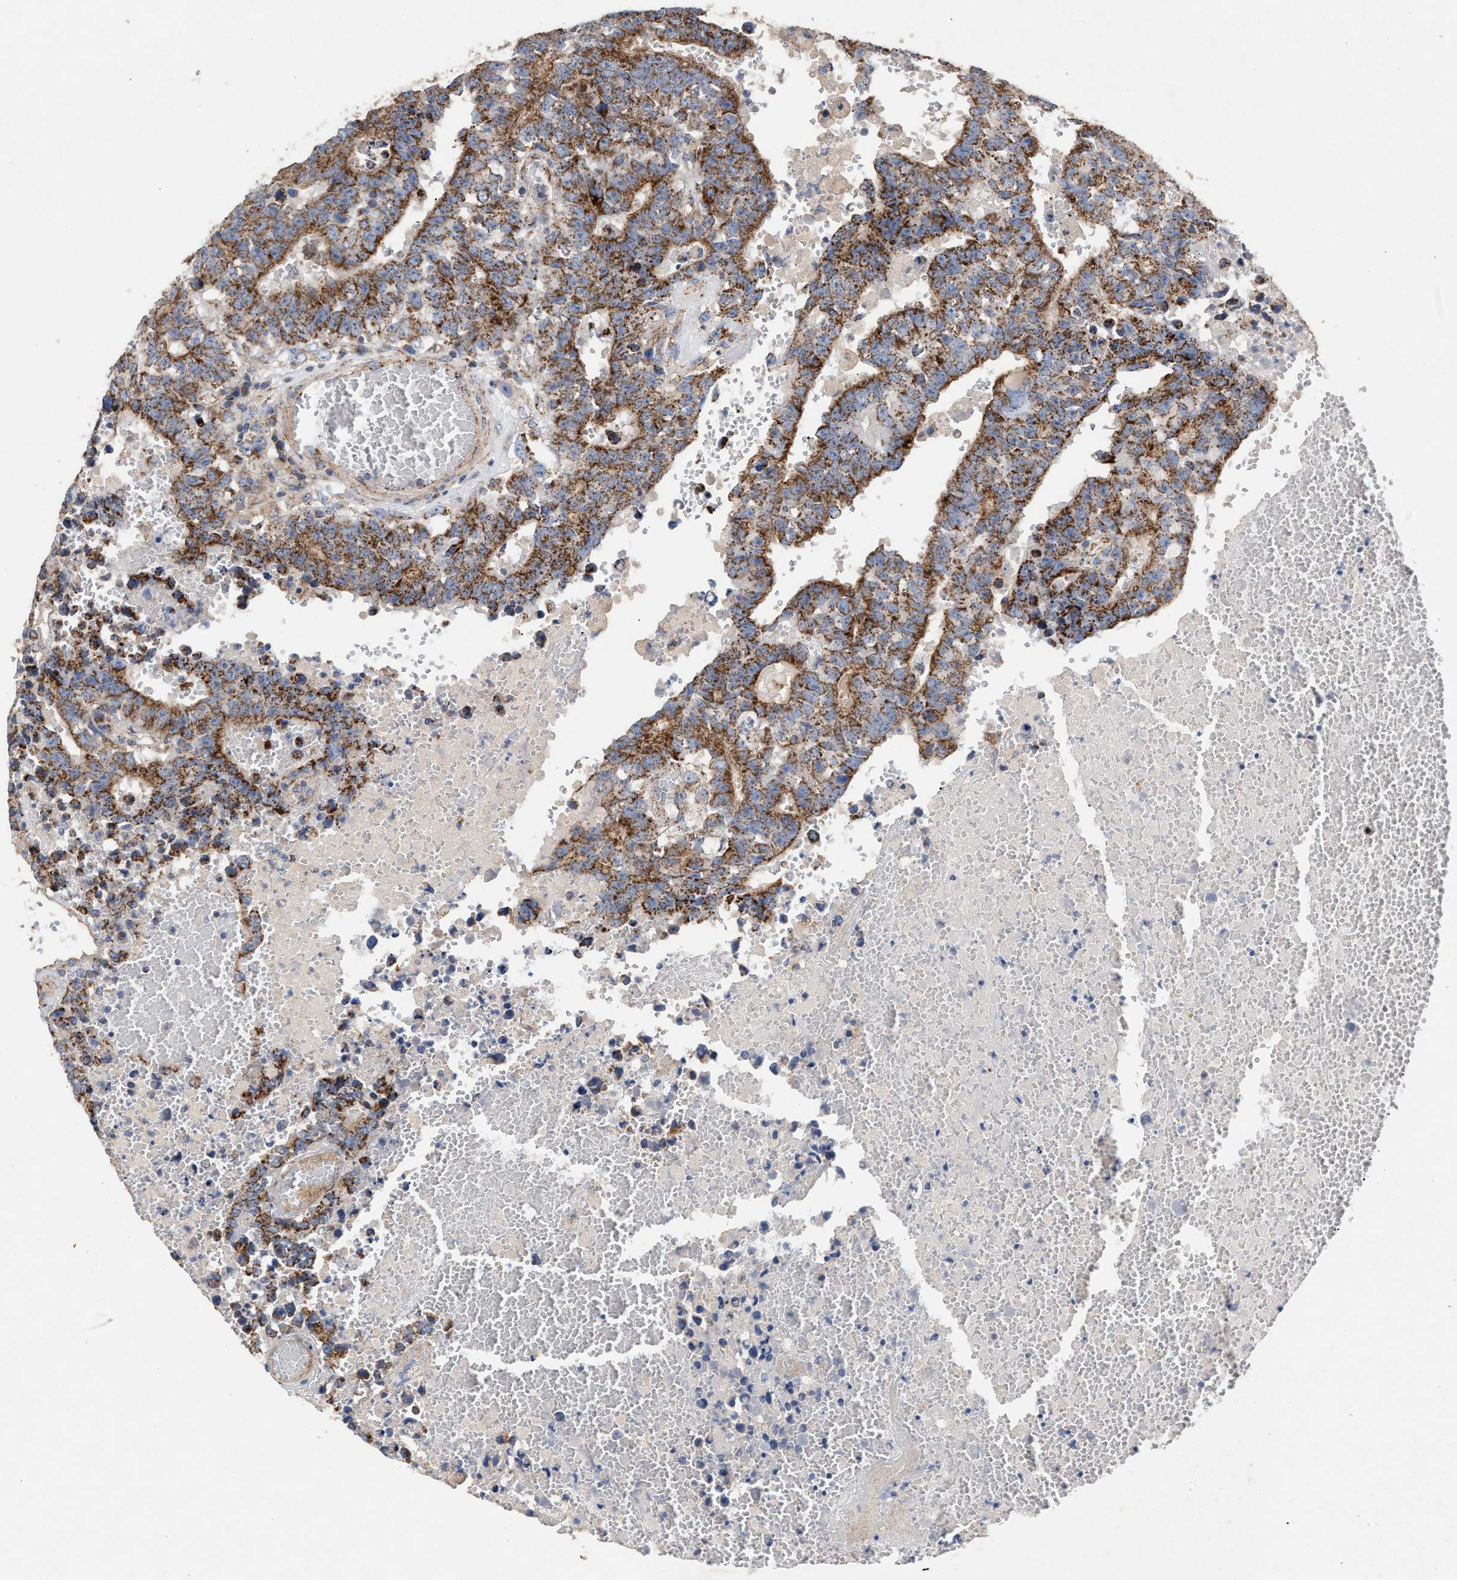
{"staining": {"intensity": "moderate", "quantity": ">75%", "location": "cytoplasmic/membranous"}, "tissue": "testis cancer", "cell_type": "Tumor cells", "image_type": "cancer", "snomed": [{"axis": "morphology", "description": "Carcinoma, Embryonal, NOS"}, {"axis": "topography", "description": "Testis"}], "caption": "Immunohistochemistry of embryonal carcinoma (testis) reveals medium levels of moderate cytoplasmic/membranous expression in approximately >75% of tumor cells.", "gene": "MECR", "patient": {"sex": "male", "age": 25}}